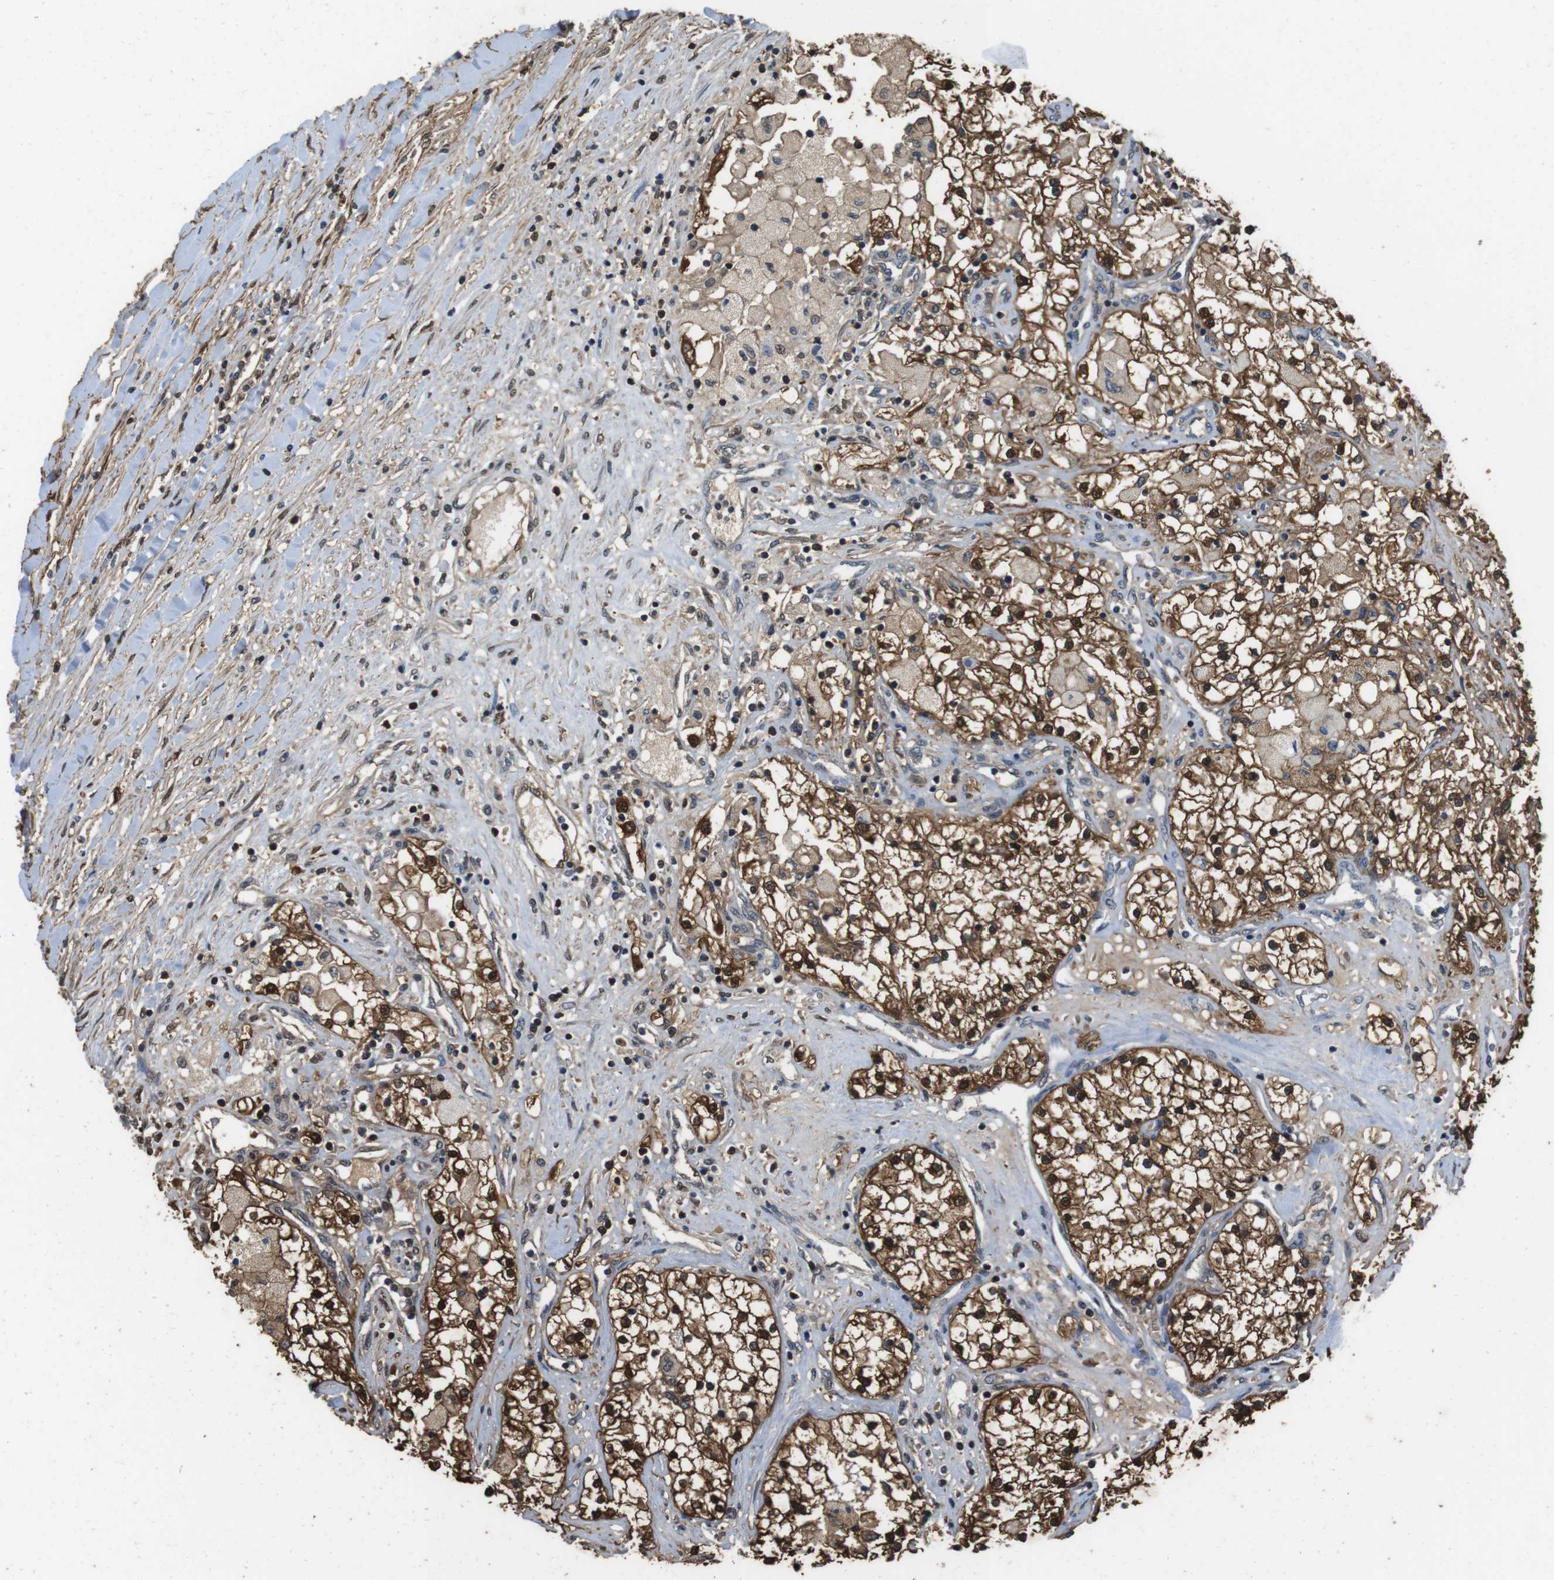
{"staining": {"intensity": "moderate", "quantity": ">75%", "location": "cytoplasmic/membranous,nuclear"}, "tissue": "renal cancer", "cell_type": "Tumor cells", "image_type": "cancer", "snomed": [{"axis": "morphology", "description": "Adenocarcinoma, NOS"}, {"axis": "topography", "description": "Kidney"}], "caption": "Immunohistochemical staining of renal cancer reveals medium levels of moderate cytoplasmic/membranous and nuclear protein expression in approximately >75% of tumor cells. (brown staining indicates protein expression, while blue staining denotes nuclei).", "gene": "LDHA", "patient": {"sex": "male", "age": 68}}